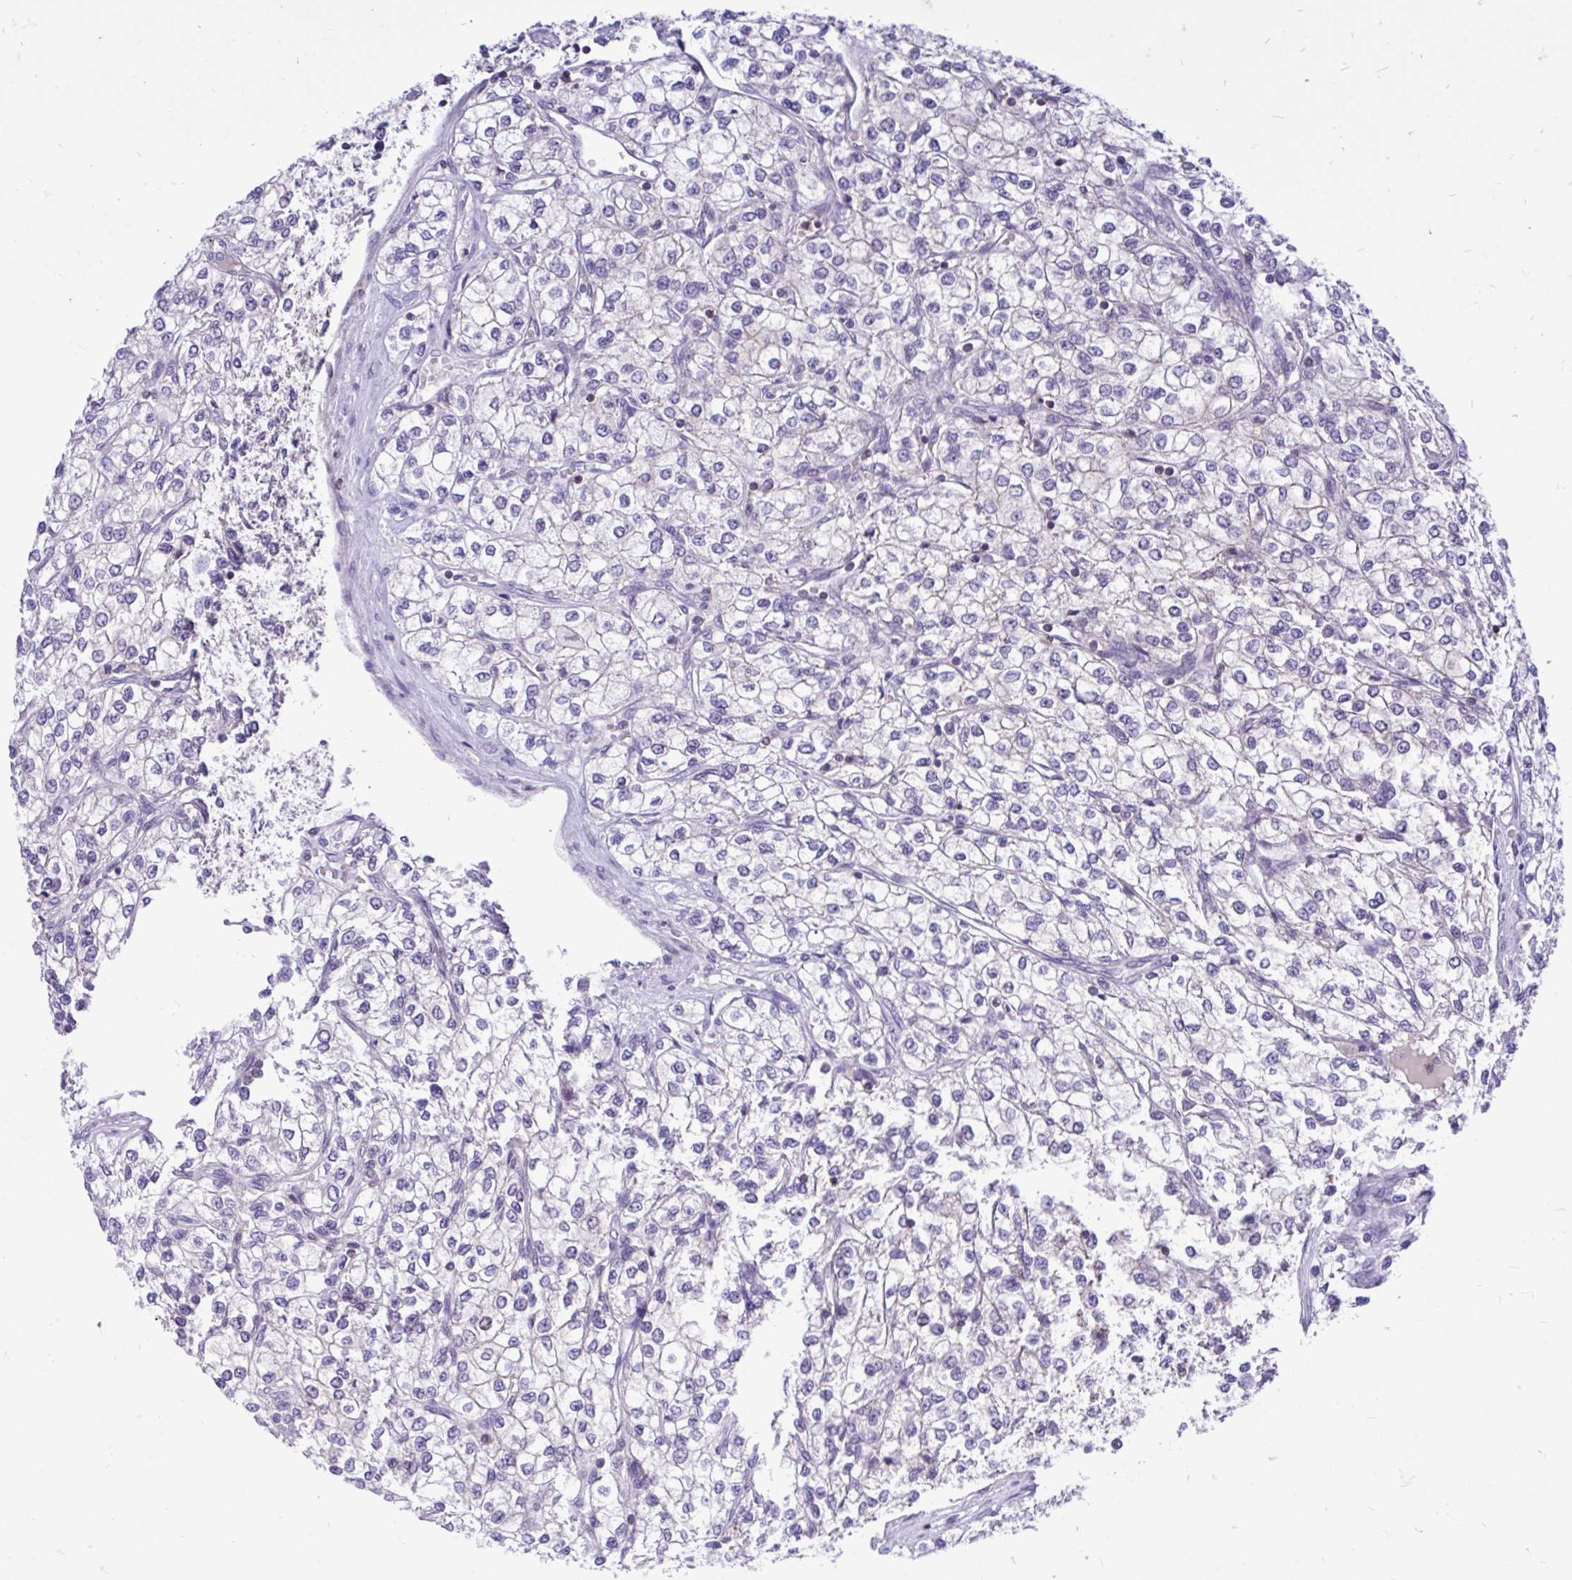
{"staining": {"intensity": "negative", "quantity": "none", "location": "none"}, "tissue": "renal cancer", "cell_type": "Tumor cells", "image_type": "cancer", "snomed": [{"axis": "morphology", "description": "Adenocarcinoma, NOS"}, {"axis": "topography", "description": "Kidney"}], "caption": "The immunohistochemistry (IHC) photomicrograph has no significant staining in tumor cells of adenocarcinoma (renal) tissue.", "gene": "CXCL8", "patient": {"sex": "male", "age": 80}}